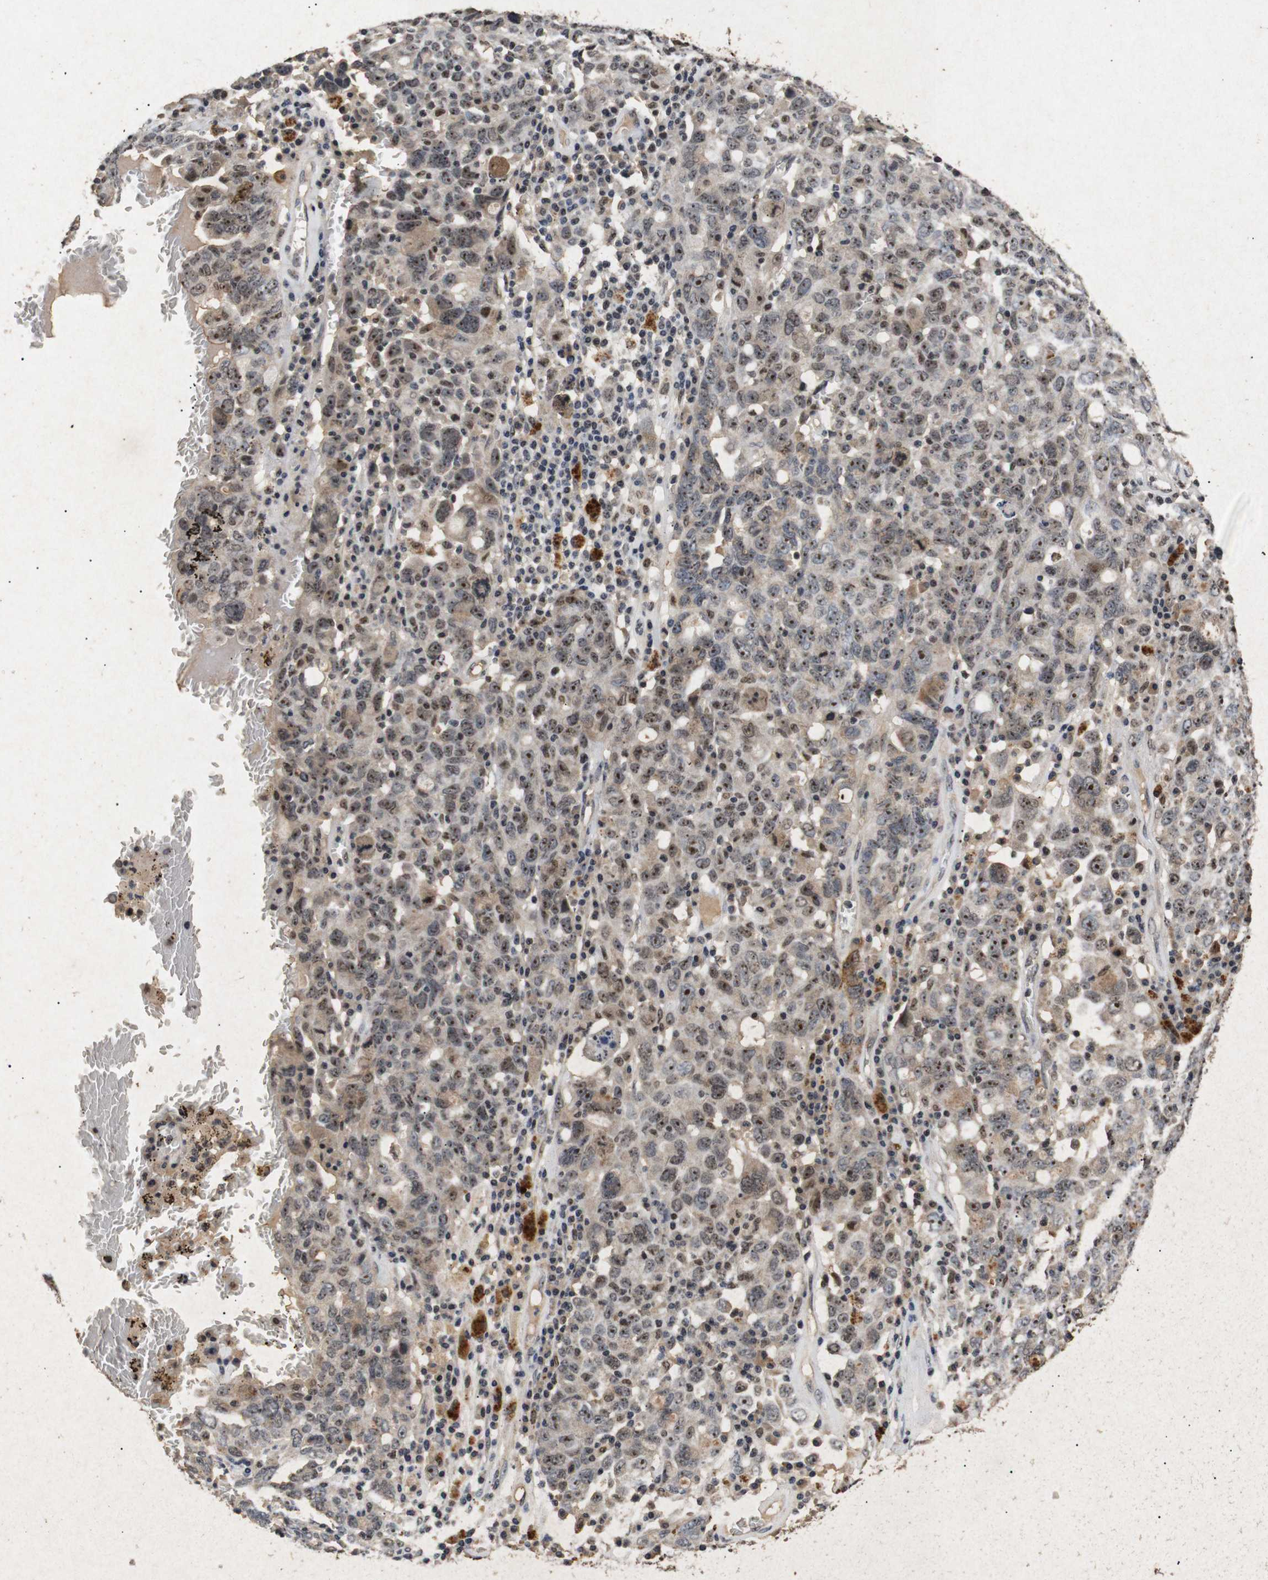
{"staining": {"intensity": "moderate", "quantity": ">75%", "location": "cytoplasmic/membranous,nuclear"}, "tissue": "ovarian cancer", "cell_type": "Tumor cells", "image_type": "cancer", "snomed": [{"axis": "morphology", "description": "Carcinoma, endometroid"}, {"axis": "topography", "description": "Ovary"}], "caption": "A brown stain labels moderate cytoplasmic/membranous and nuclear staining of a protein in ovarian cancer (endometroid carcinoma) tumor cells.", "gene": "PARN", "patient": {"sex": "female", "age": 62}}